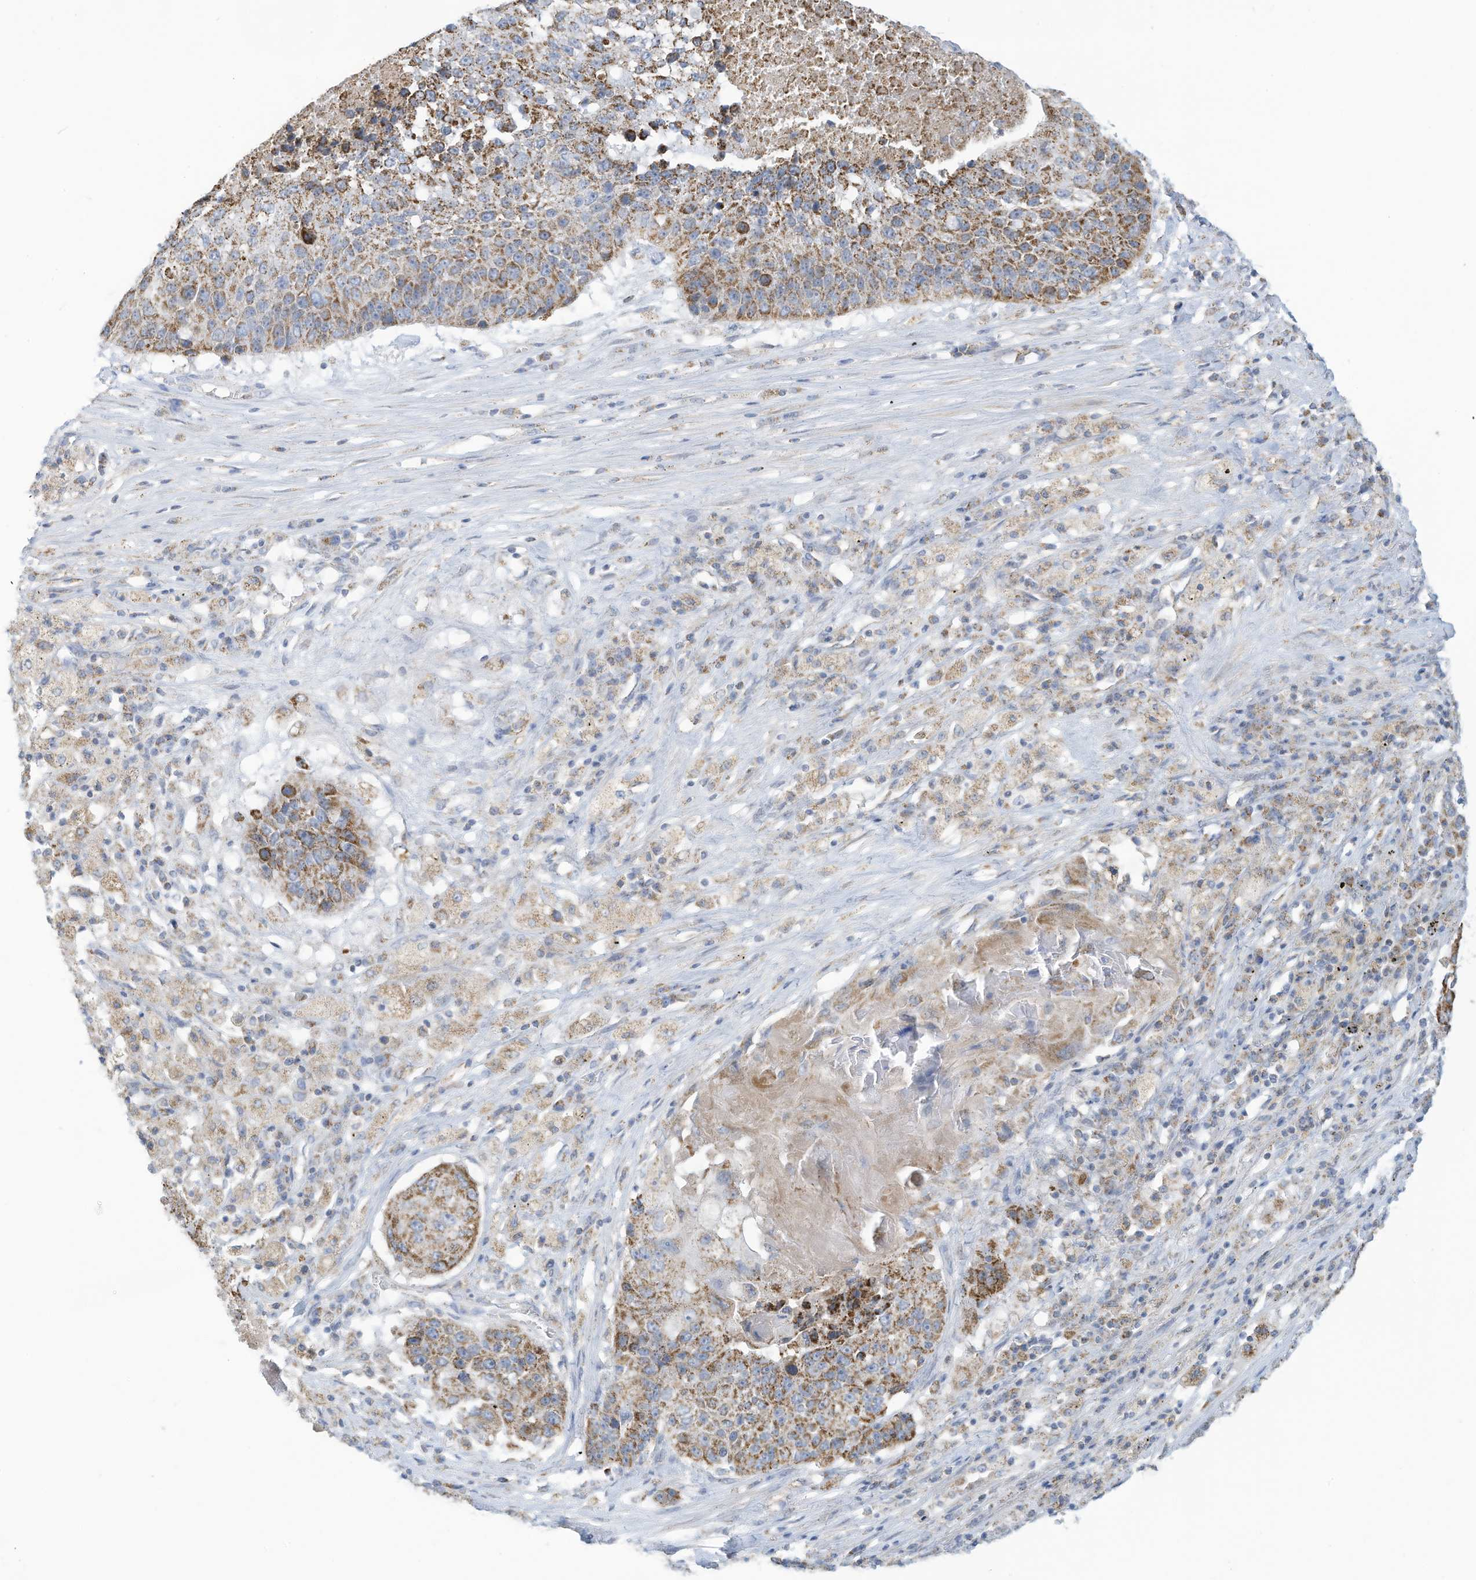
{"staining": {"intensity": "moderate", "quantity": "25%-75%", "location": "cytoplasmic/membranous"}, "tissue": "lung cancer", "cell_type": "Tumor cells", "image_type": "cancer", "snomed": [{"axis": "morphology", "description": "Squamous cell carcinoma, NOS"}, {"axis": "topography", "description": "Lung"}], "caption": "The image demonstrates staining of lung cancer, revealing moderate cytoplasmic/membranous protein positivity (brown color) within tumor cells. The staining was performed using DAB to visualize the protein expression in brown, while the nuclei were stained in blue with hematoxylin (Magnification: 20x).", "gene": "NLN", "patient": {"sex": "male", "age": 61}}